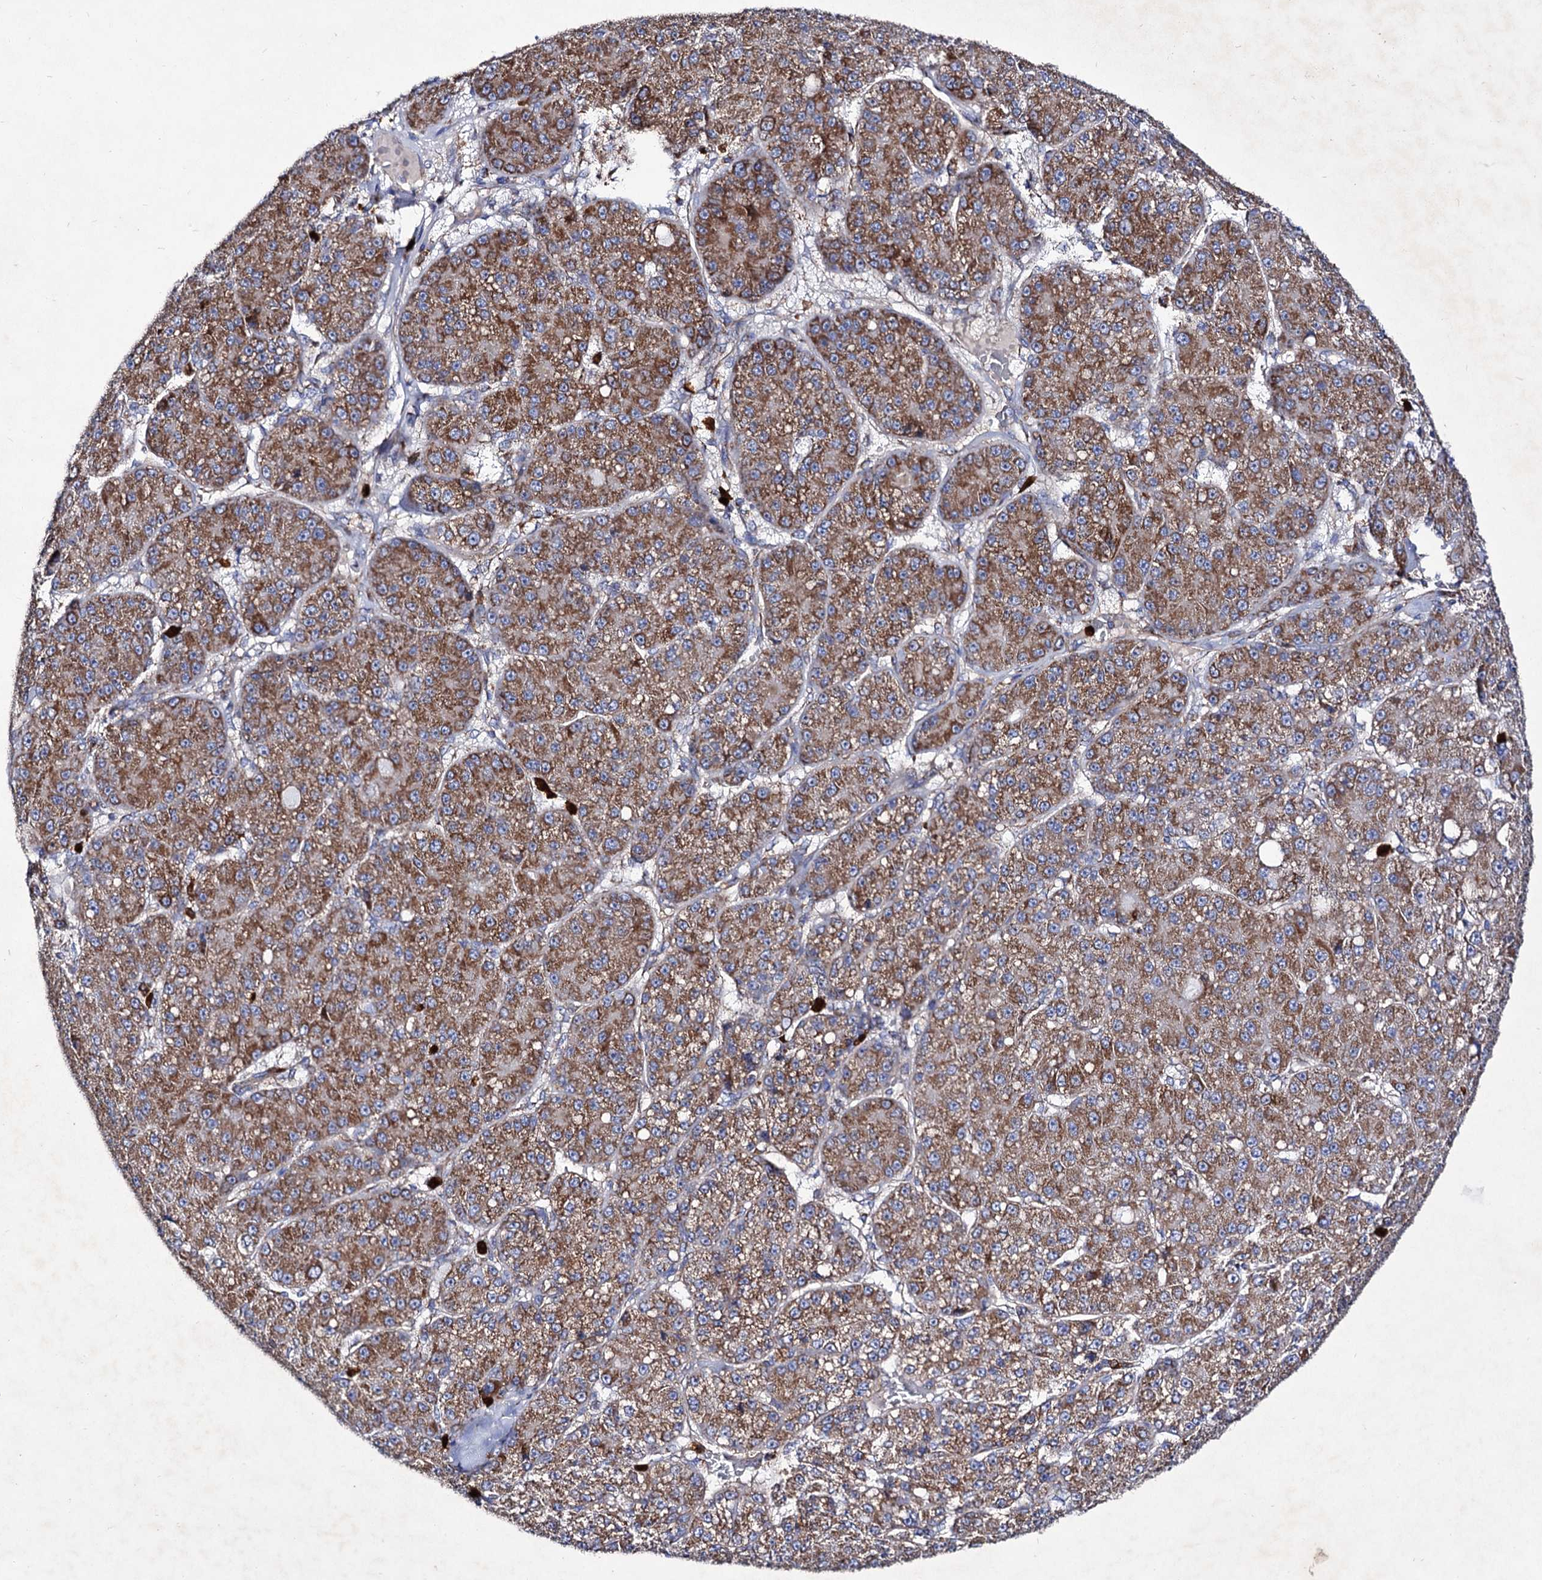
{"staining": {"intensity": "moderate", "quantity": ">75%", "location": "cytoplasmic/membranous"}, "tissue": "liver cancer", "cell_type": "Tumor cells", "image_type": "cancer", "snomed": [{"axis": "morphology", "description": "Carcinoma, Hepatocellular, NOS"}, {"axis": "topography", "description": "Liver"}], "caption": "Moderate cytoplasmic/membranous protein positivity is present in approximately >75% of tumor cells in liver hepatocellular carcinoma.", "gene": "ACAD9", "patient": {"sex": "male", "age": 67}}